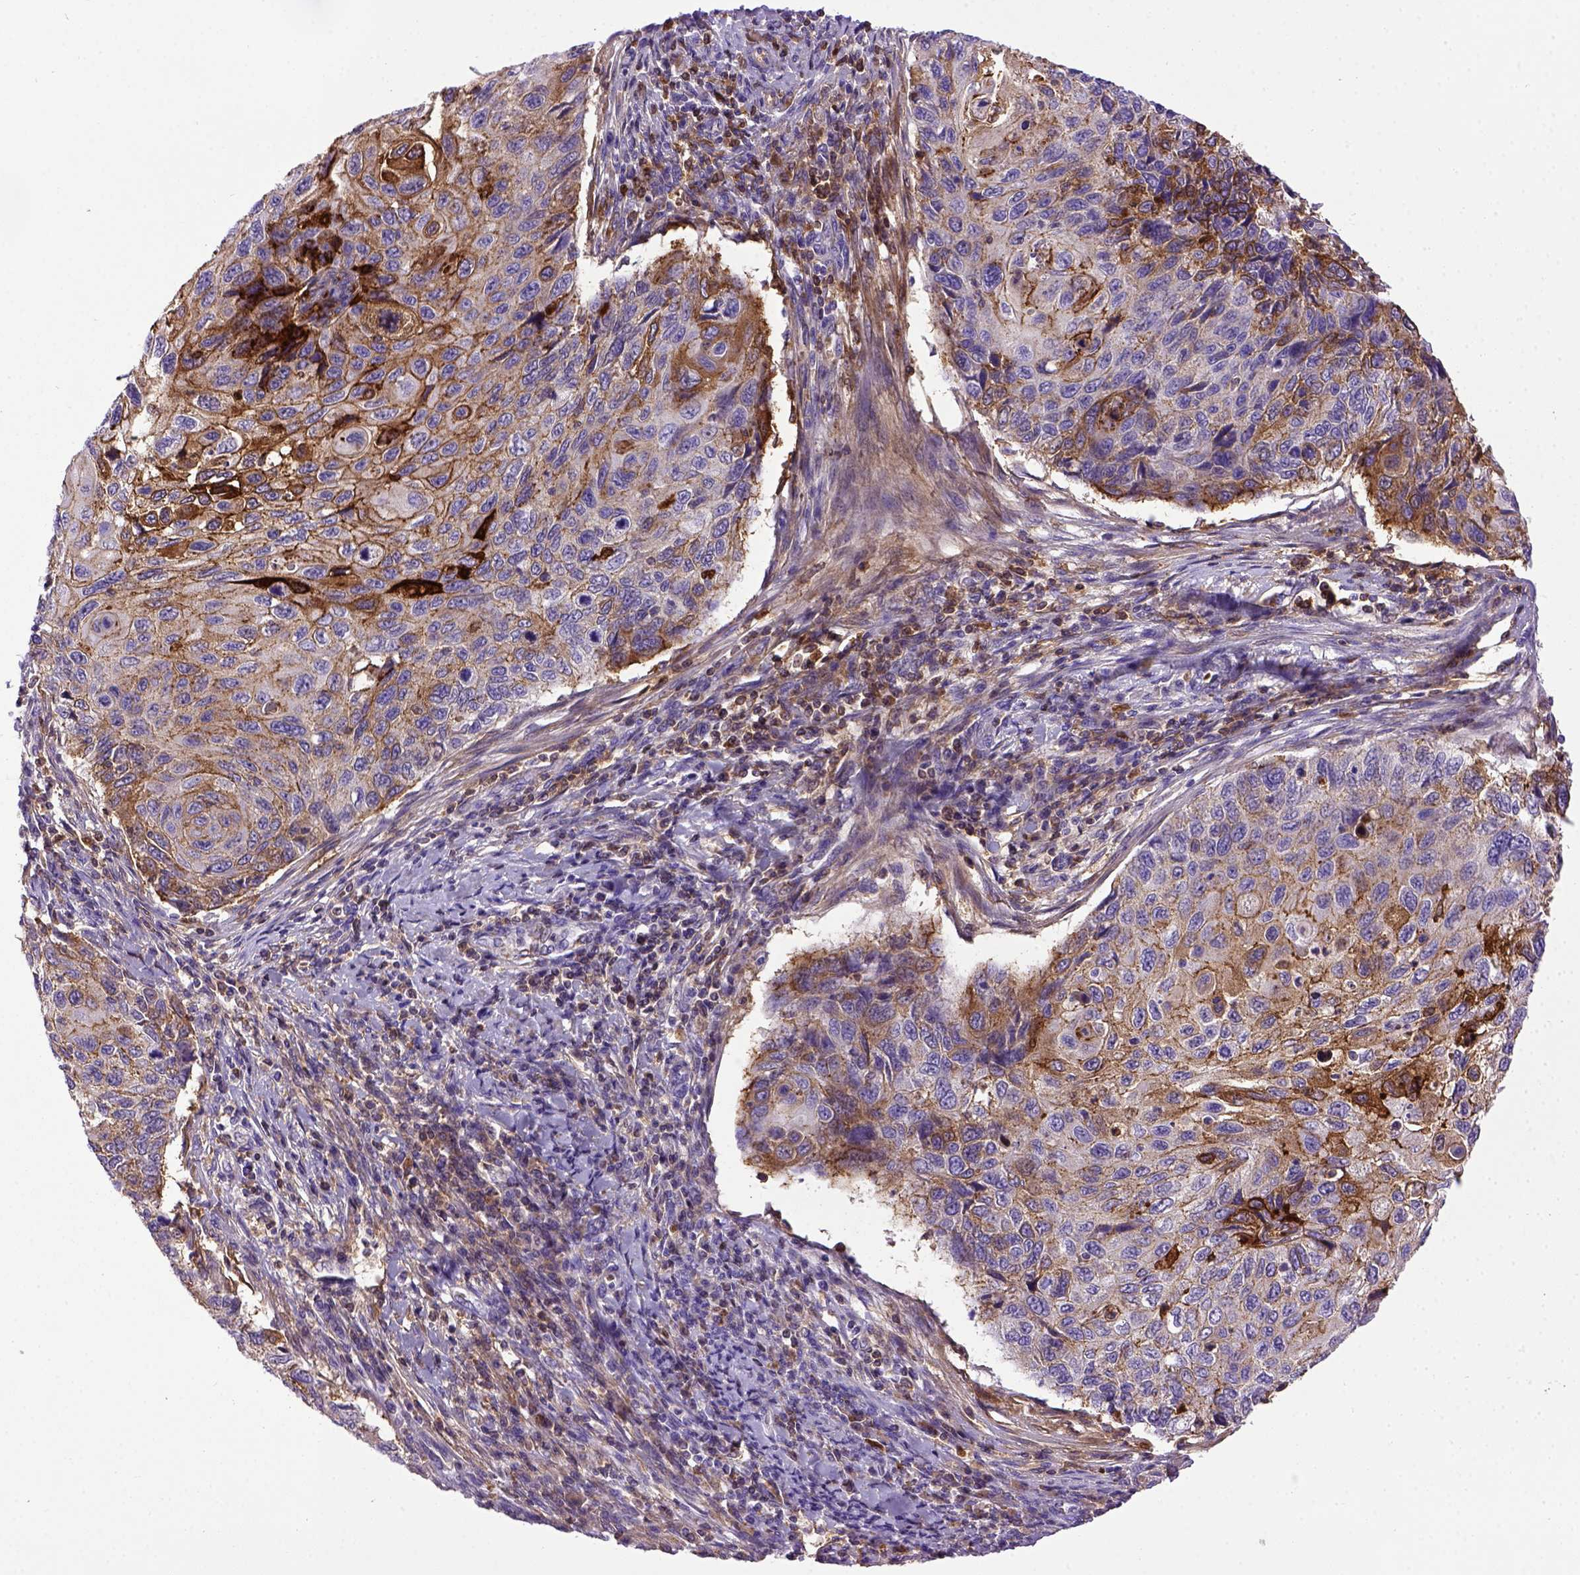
{"staining": {"intensity": "strong", "quantity": "25%-75%", "location": "cytoplasmic/membranous"}, "tissue": "cervical cancer", "cell_type": "Tumor cells", "image_type": "cancer", "snomed": [{"axis": "morphology", "description": "Squamous cell carcinoma, NOS"}, {"axis": "topography", "description": "Cervix"}], "caption": "Immunohistochemical staining of cervical cancer reveals high levels of strong cytoplasmic/membranous positivity in approximately 25%-75% of tumor cells.", "gene": "CDH1", "patient": {"sex": "female", "age": 70}}